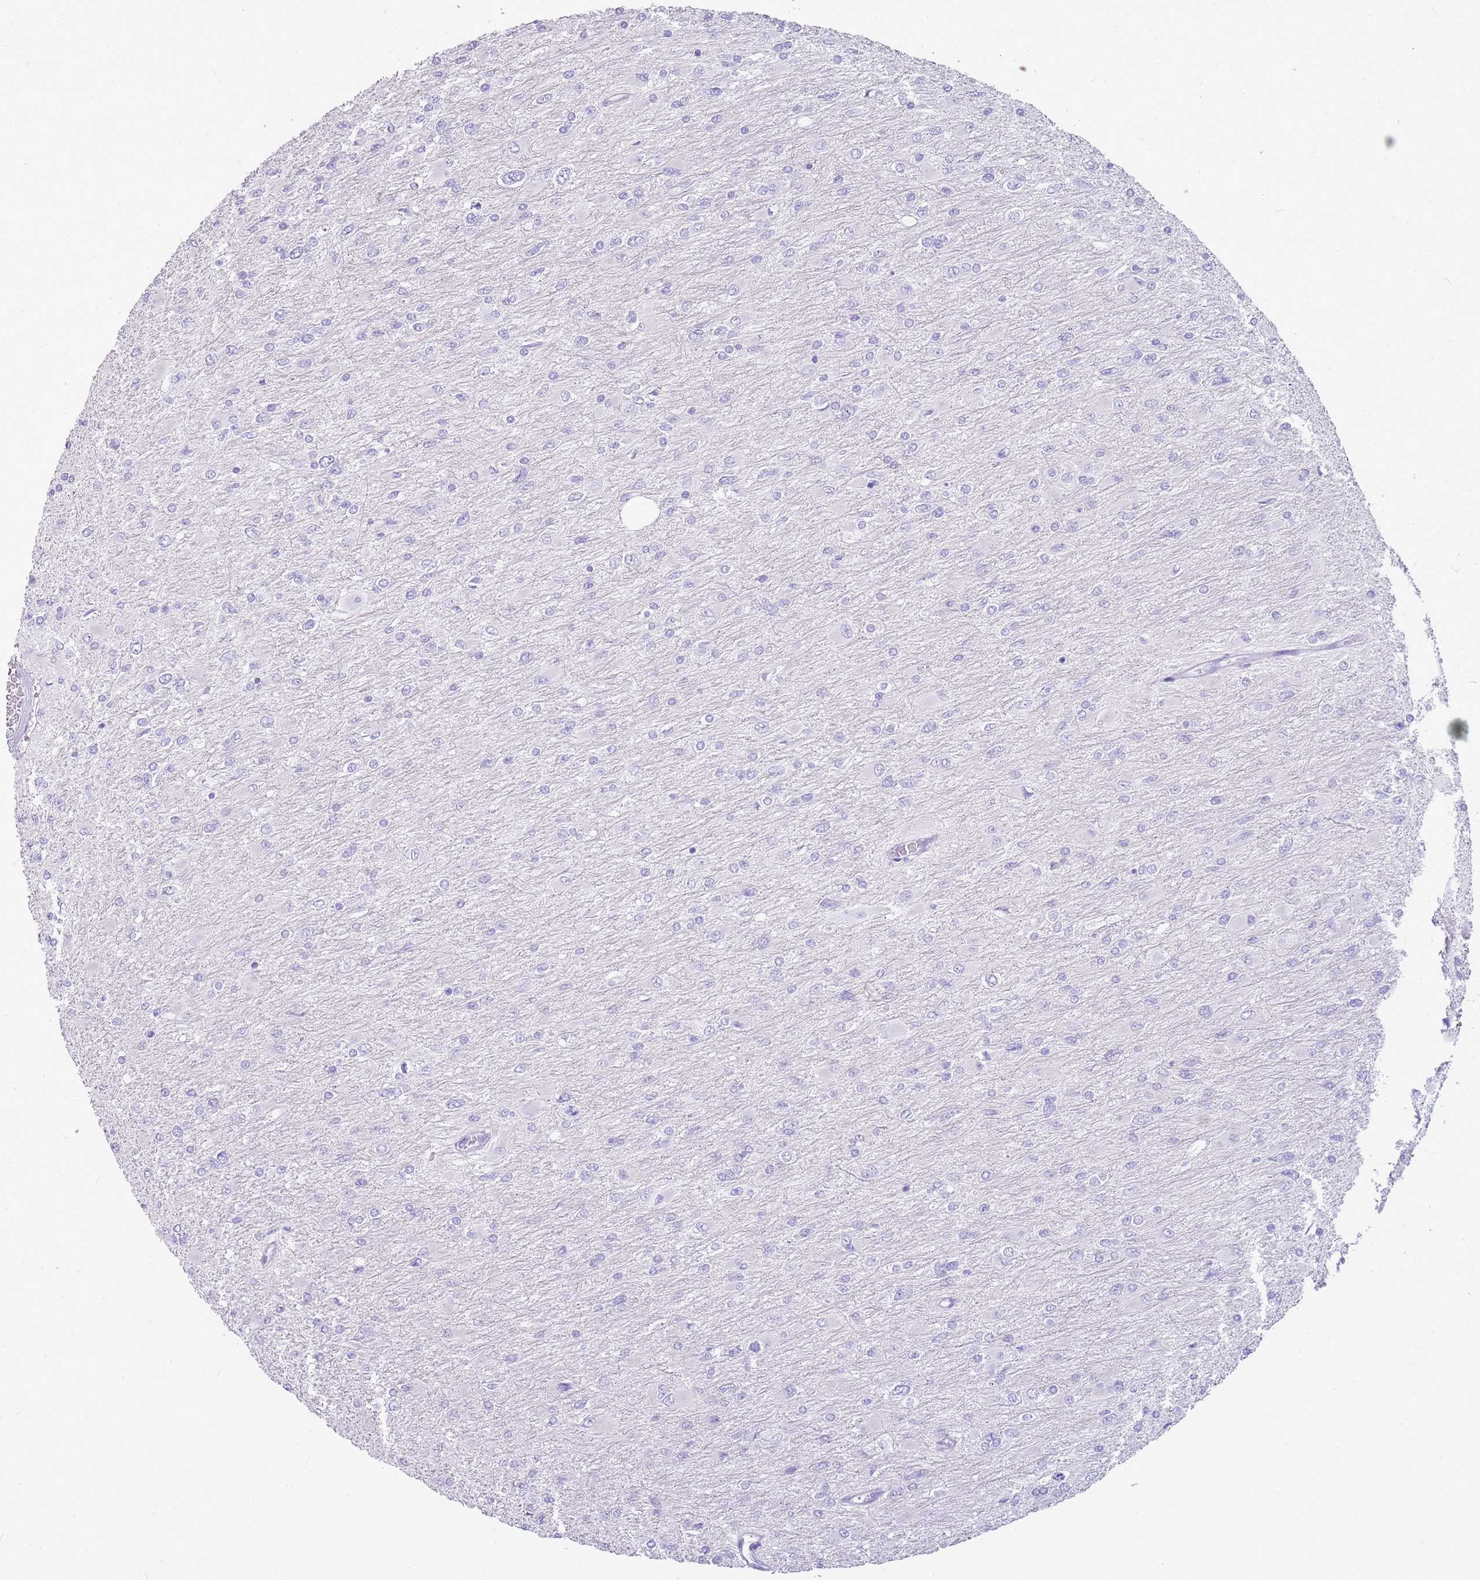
{"staining": {"intensity": "negative", "quantity": "none", "location": "none"}, "tissue": "glioma", "cell_type": "Tumor cells", "image_type": "cancer", "snomed": [{"axis": "morphology", "description": "Glioma, malignant, High grade"}, {"axis": "topography", "description": "Cerebral cortex"}], "caption": "Immunohistochemistry micrograph of neoplastic tissue: human high-grade glioma (malignant) stained with DAB (3,3'-diaminobenzidine) demonstrates no significant protein positivity in tumor cells.", "gene": "NBPF3", "patient": {"sex": "female", "age": 36}}